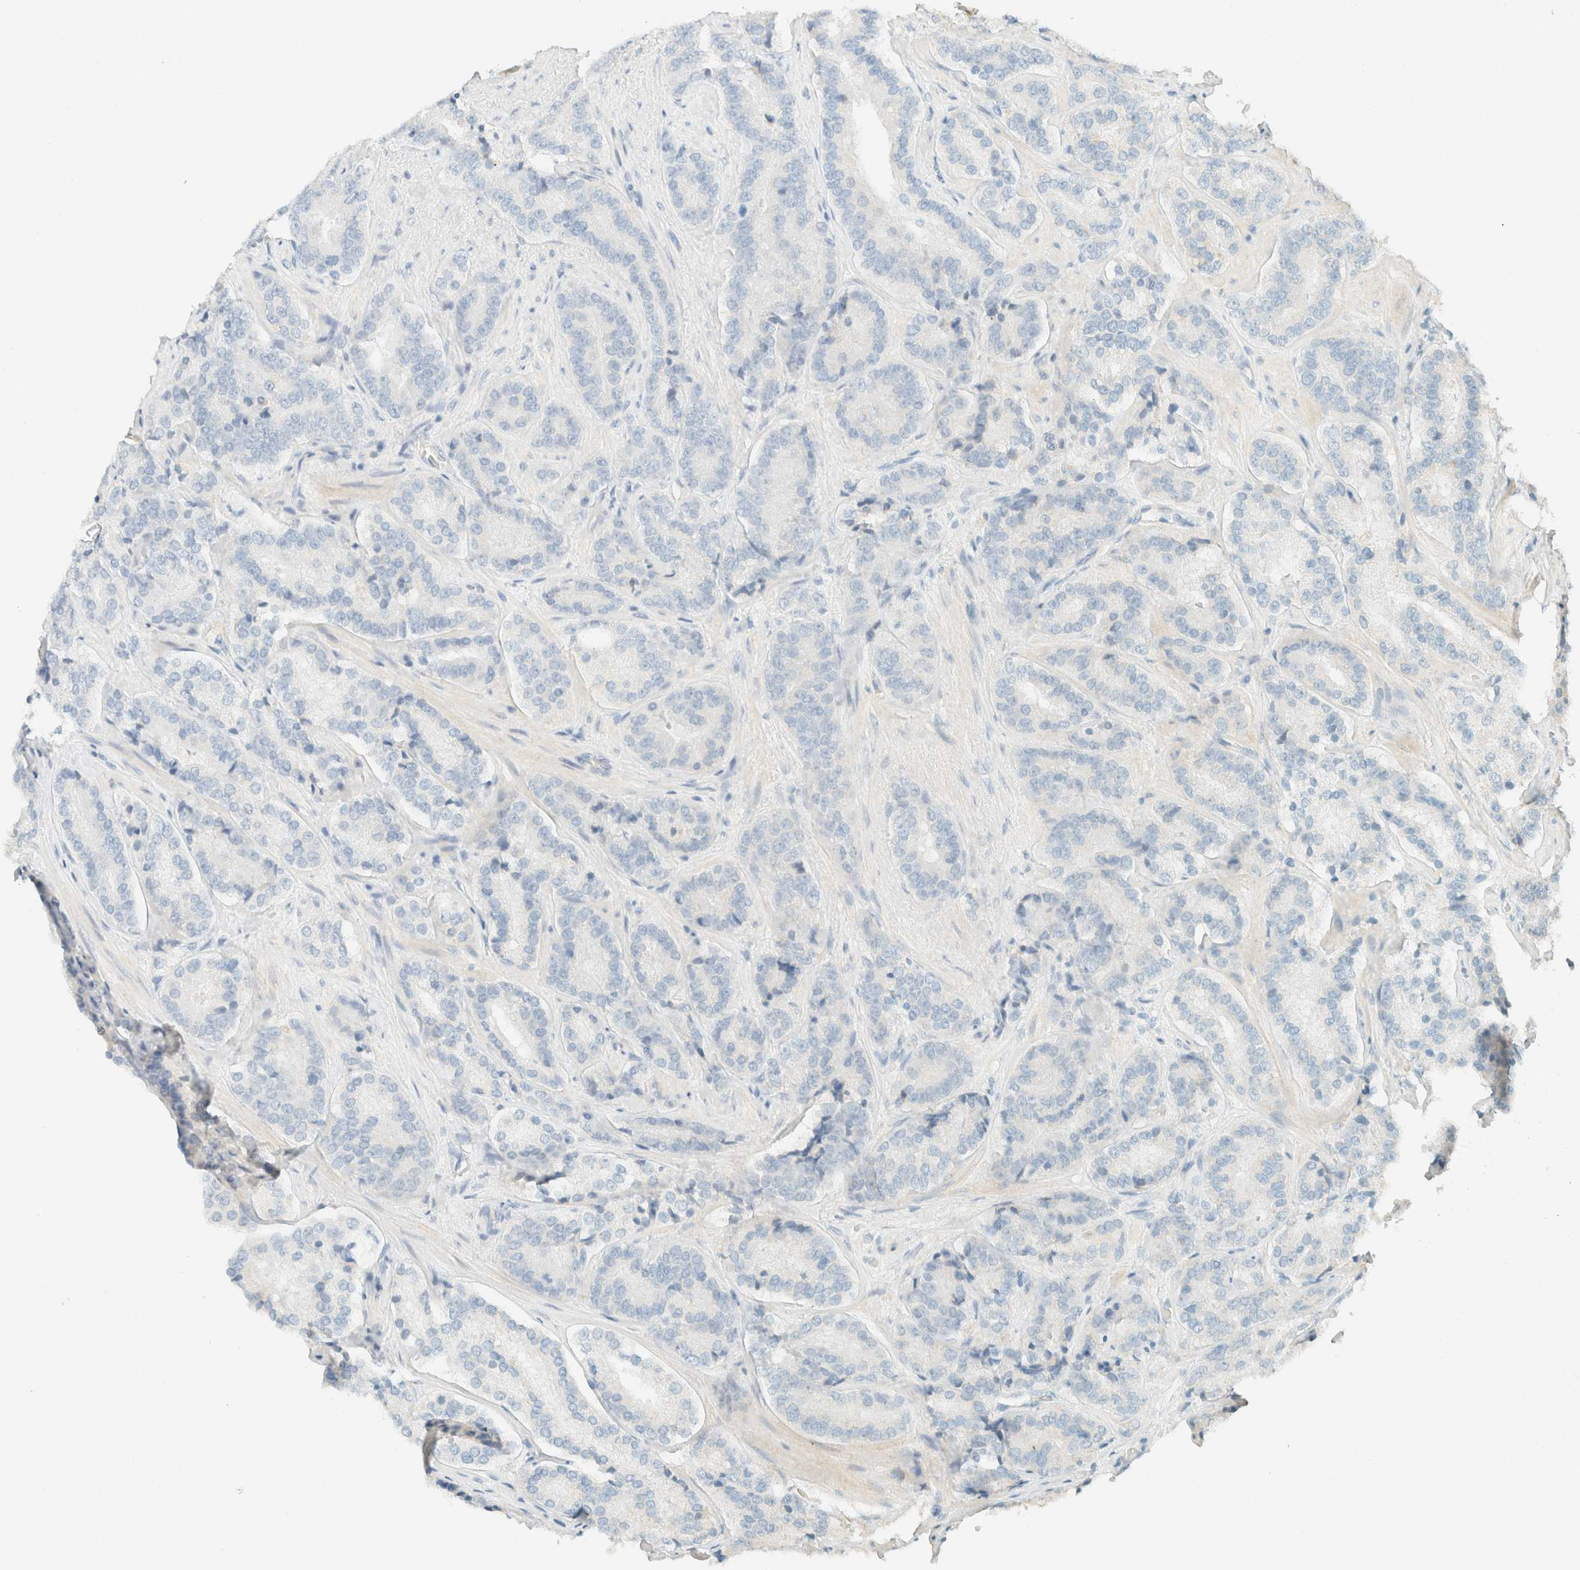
{"staining": {"intensity": "negative", "quantity": "none", "location": "none"}, "tissue": "prostate cancer", "cell_type": "Tumor cells", "image_type": "cancer", "snomed": [{"axis": "morphology", "description": "Adenocarcinoma, High grade"}, {"axis": "topography", "description": "Prostate"}], "caption": "A histopathology image of prostate cancer stained for a protein displays no brown staining in tumor cells.", "gene": "GPA33", "patient": {"sex": "male", "age": 60}}